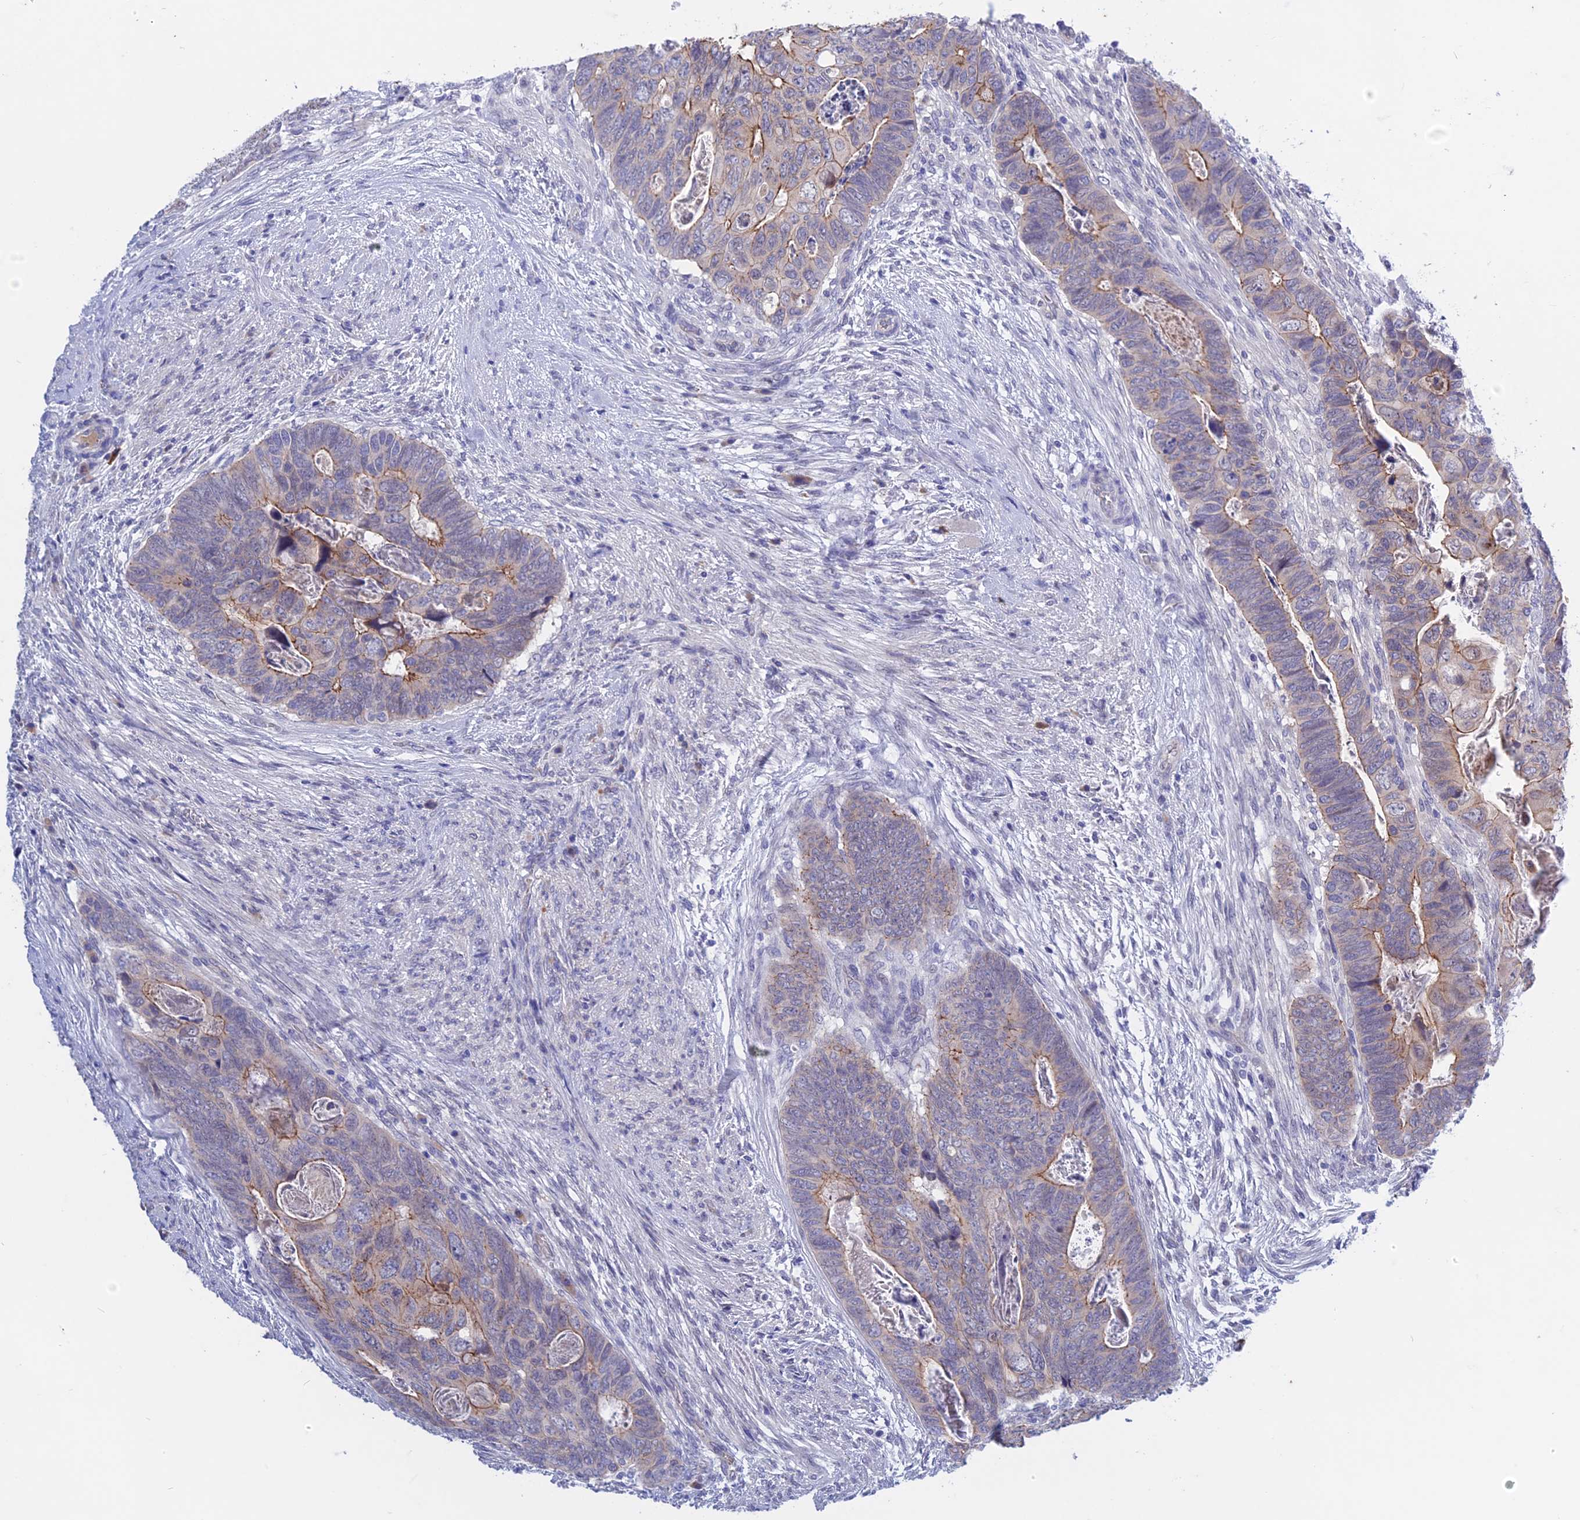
{"staining": {"intensity": "moderate", "quantity": "25%-75%", "location": "cytoplasmic/membranous"}, "tissue": "colorectal cancer", "cell_type": "Tumor cells", "image_type": "cancer", "snomed": [{"axis": "morphology", "description": "Adenocarcinoma, NOS"}, {"axis": "topography", "description": "Rectum"}], "caption": "Protein staining of colorectal cancer (adenocarcinoma) tissue exhibits moderate cytoplasmic/membranous expression in about 25%-75% of tumor cells.", "gene": "GK5", "patient": {"sex": "female", "age": 78}}